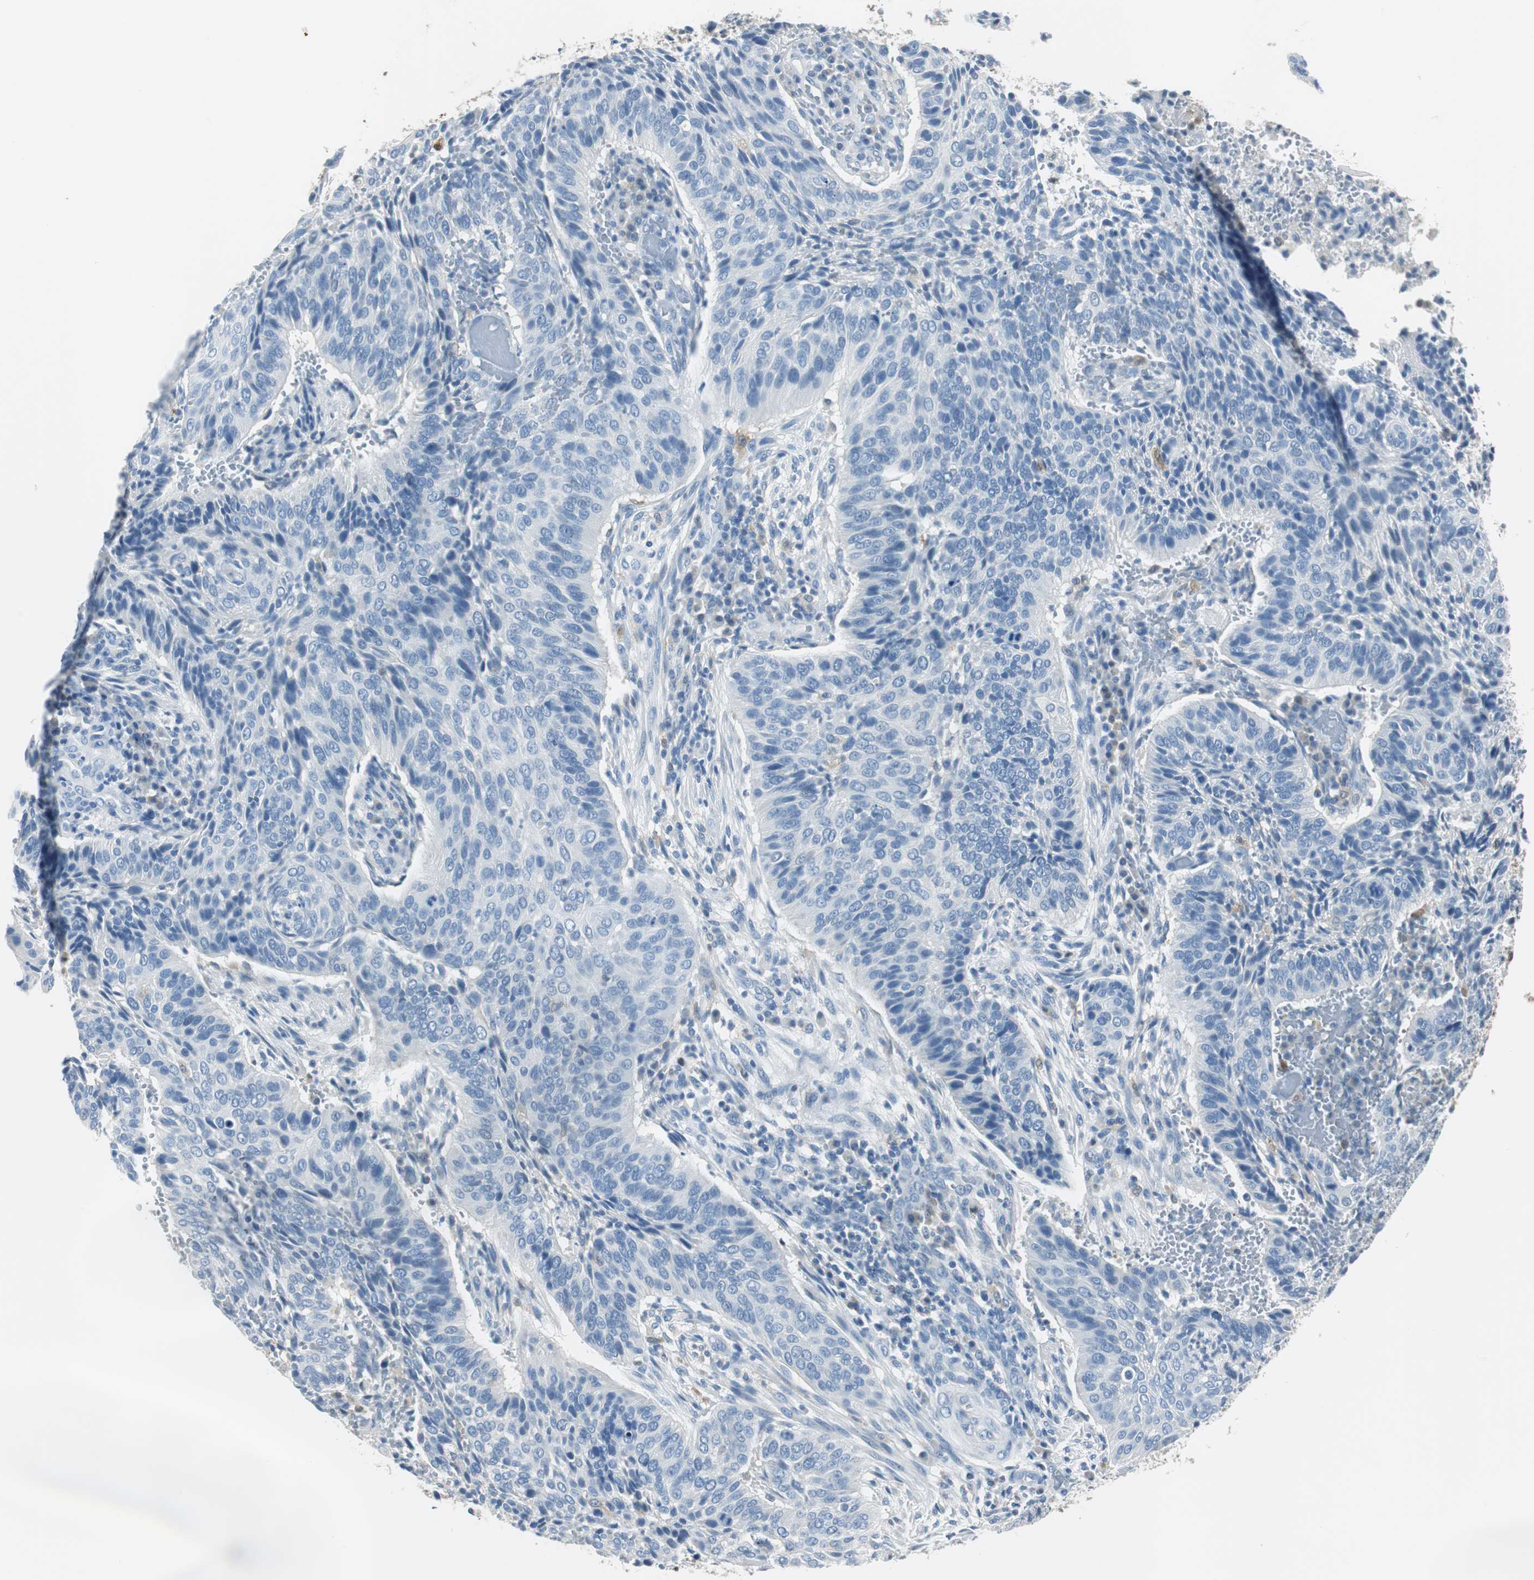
{"staining": {"intensity": "negative", "quantity": "none", "location": "none"}, "tissue": "cervical cancer", "cell_type": "Tumor cells", "image_type": "cancer", "snomed": [{"axis": "morphology", "description": "Squamous cell carcinoma, NOS"}, {"axis": "topography", "description": "Cervix"}], "caption": "This is an IHC micrograph of cervical squamous cell carcinoma. There is no positivity in tumor cells.", "gene": "FBP1", "patient": {"sex": "female", "age": 39}}